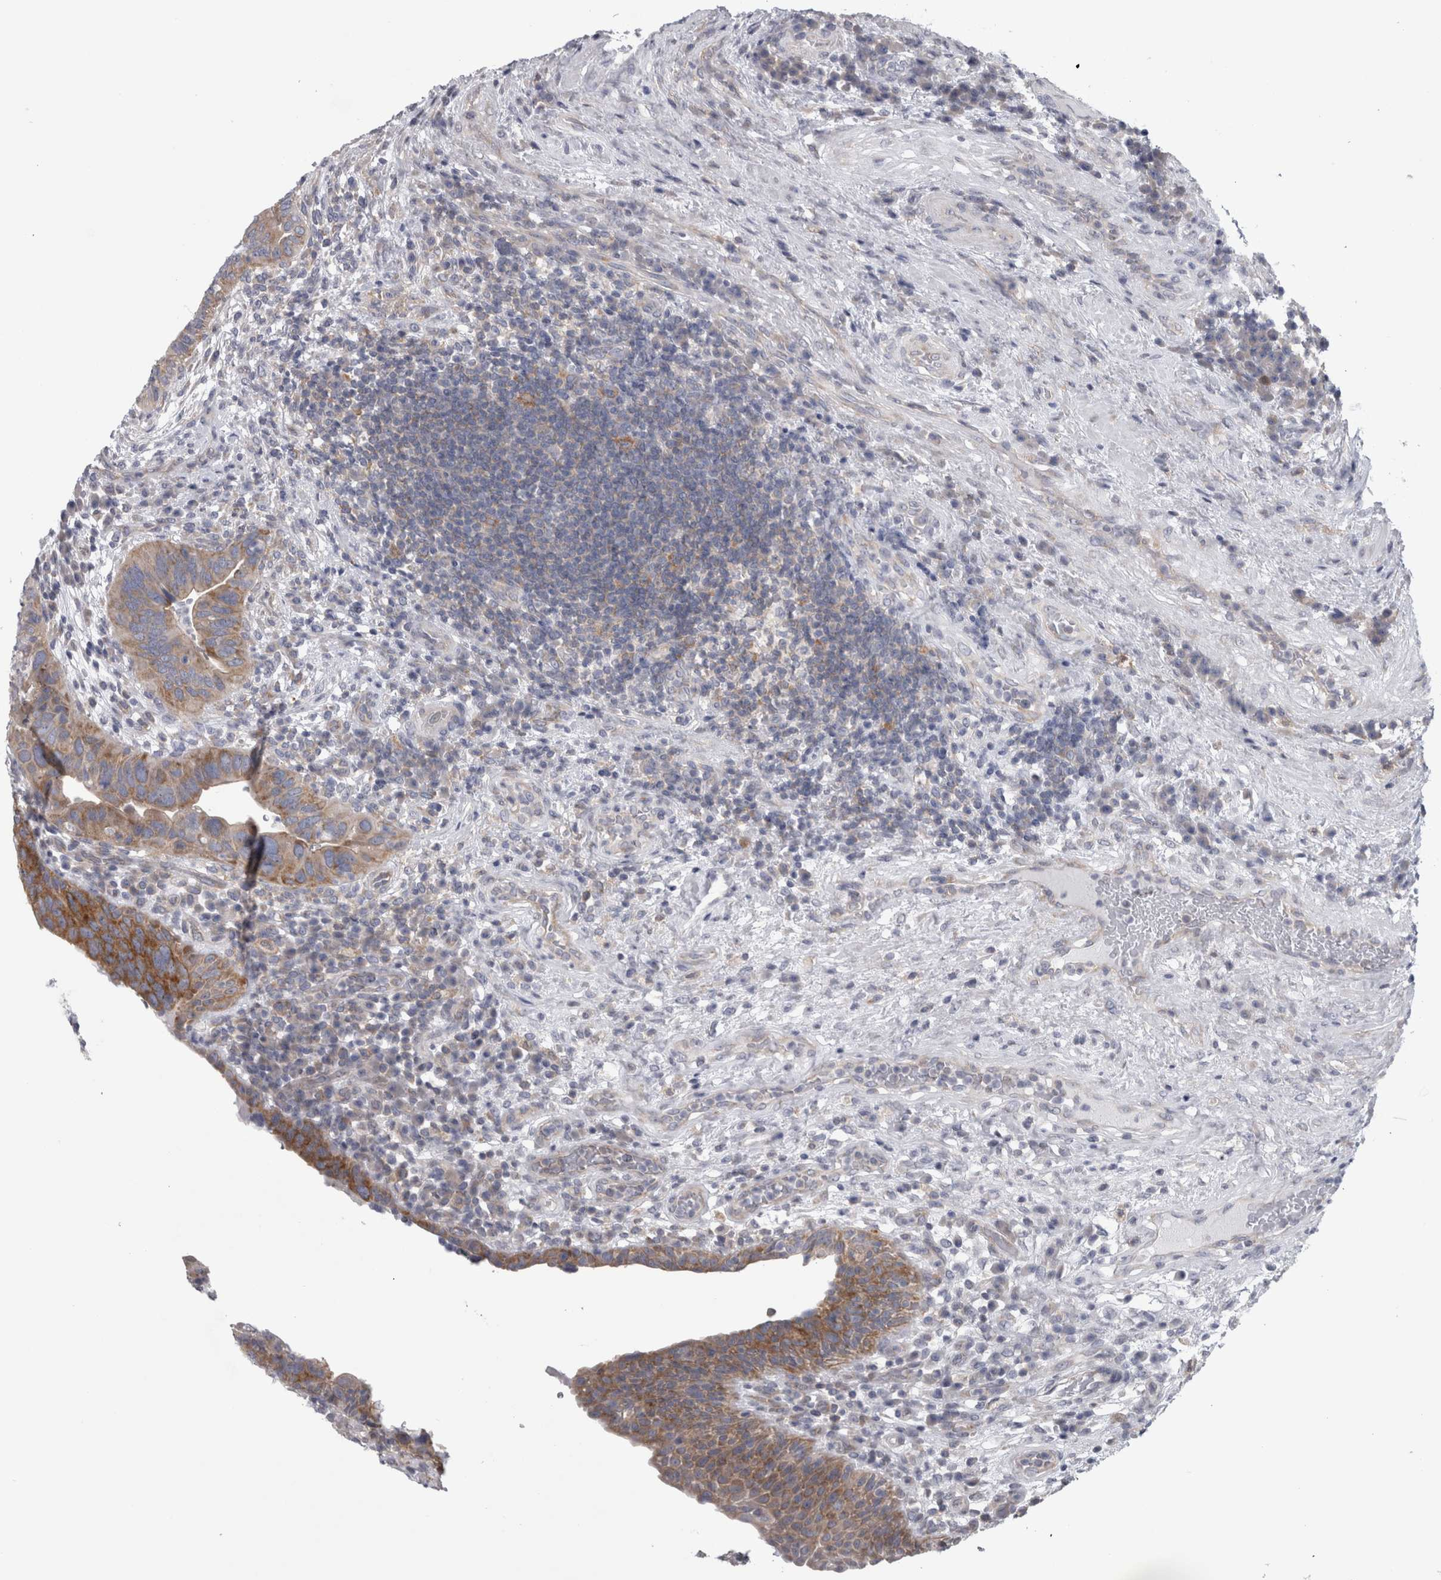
{"staining": {"intensity": "moderate", "quantity": ">75%", "location": "cytoplasmic/membranous"}, "tissue": "urothelial cancer", "cell_type": "Tumor cells", "image_type": "cancer", "snomed": [{"axis": "morphology", "description": "Urothelial carcinoma, High grade"}, {"axis": "topography", "description": "Urinary bladder"}], "caption": "This is a photomicrograph of immunohistochemistry (IHC) staining of high-grade urothelial carcinoma, which shows moderate staining in the cytoplasmic/membranous of tumor cells.", "gene": "PRRC2C", "patient": {"sex": "female", "age": 82}}